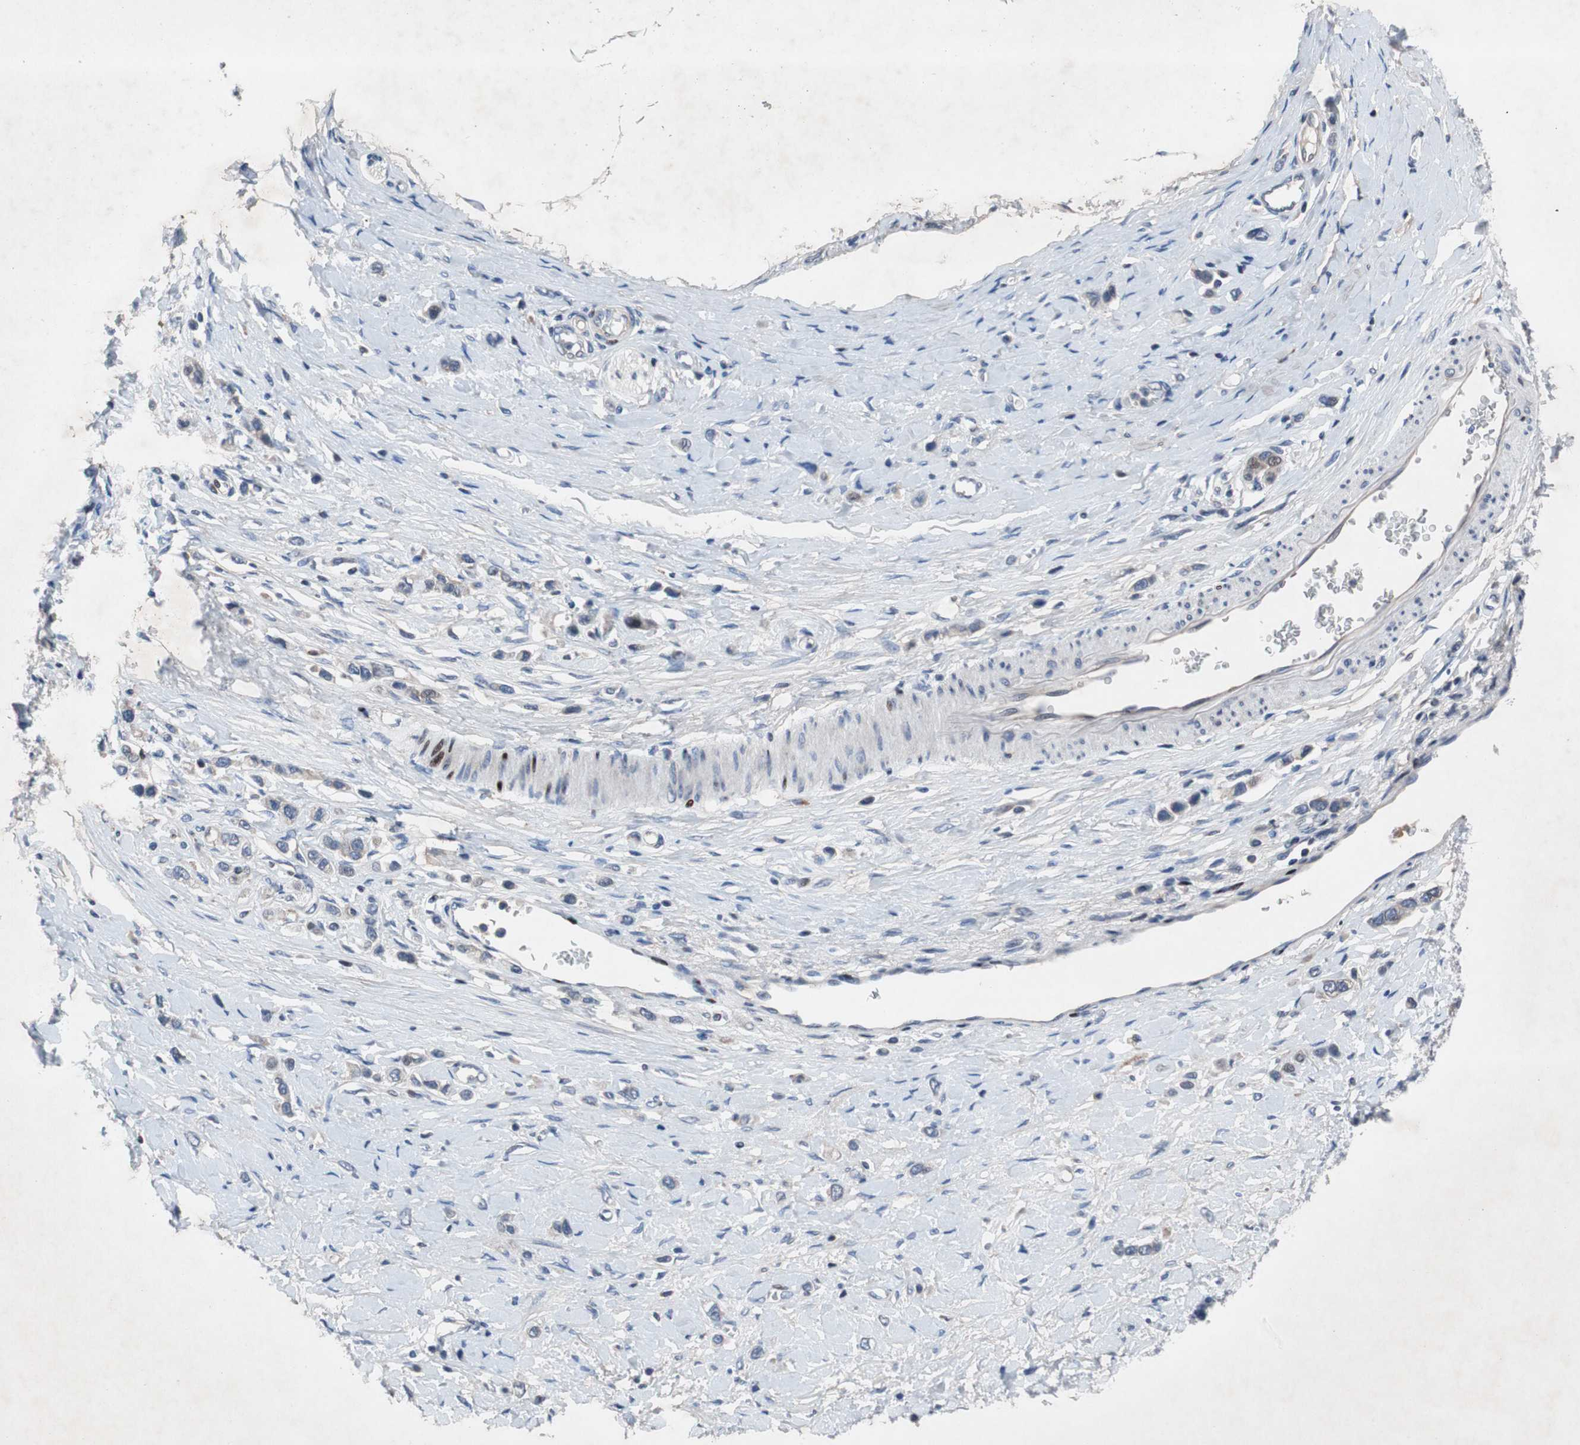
{"staining": {"intensity": "weak", "quantity": "<25%", "location": "cytoplasmic/membranous"}, "tissue": "stomach cancer", "cell_type": "Tumor cells", "image_type": "cancer", "snomed": [{"axis": "morphology", "description": "Normal tissue, NOS"}, {"axis": "morphology", "description": "Adenocarcinoma, NOS"}, {"axis": "topography", "description": "Stomach, upper"}, {"axis": "topography", "description": "Stomach"}], "caption": "A high-resolution photomicrograph shows IHC staining of stomach adenocarcinoma, which exhibits no significant positivity in tumor cells.", "gene": "MUTYH", "patient": {"sex": "female", "age": 65}}